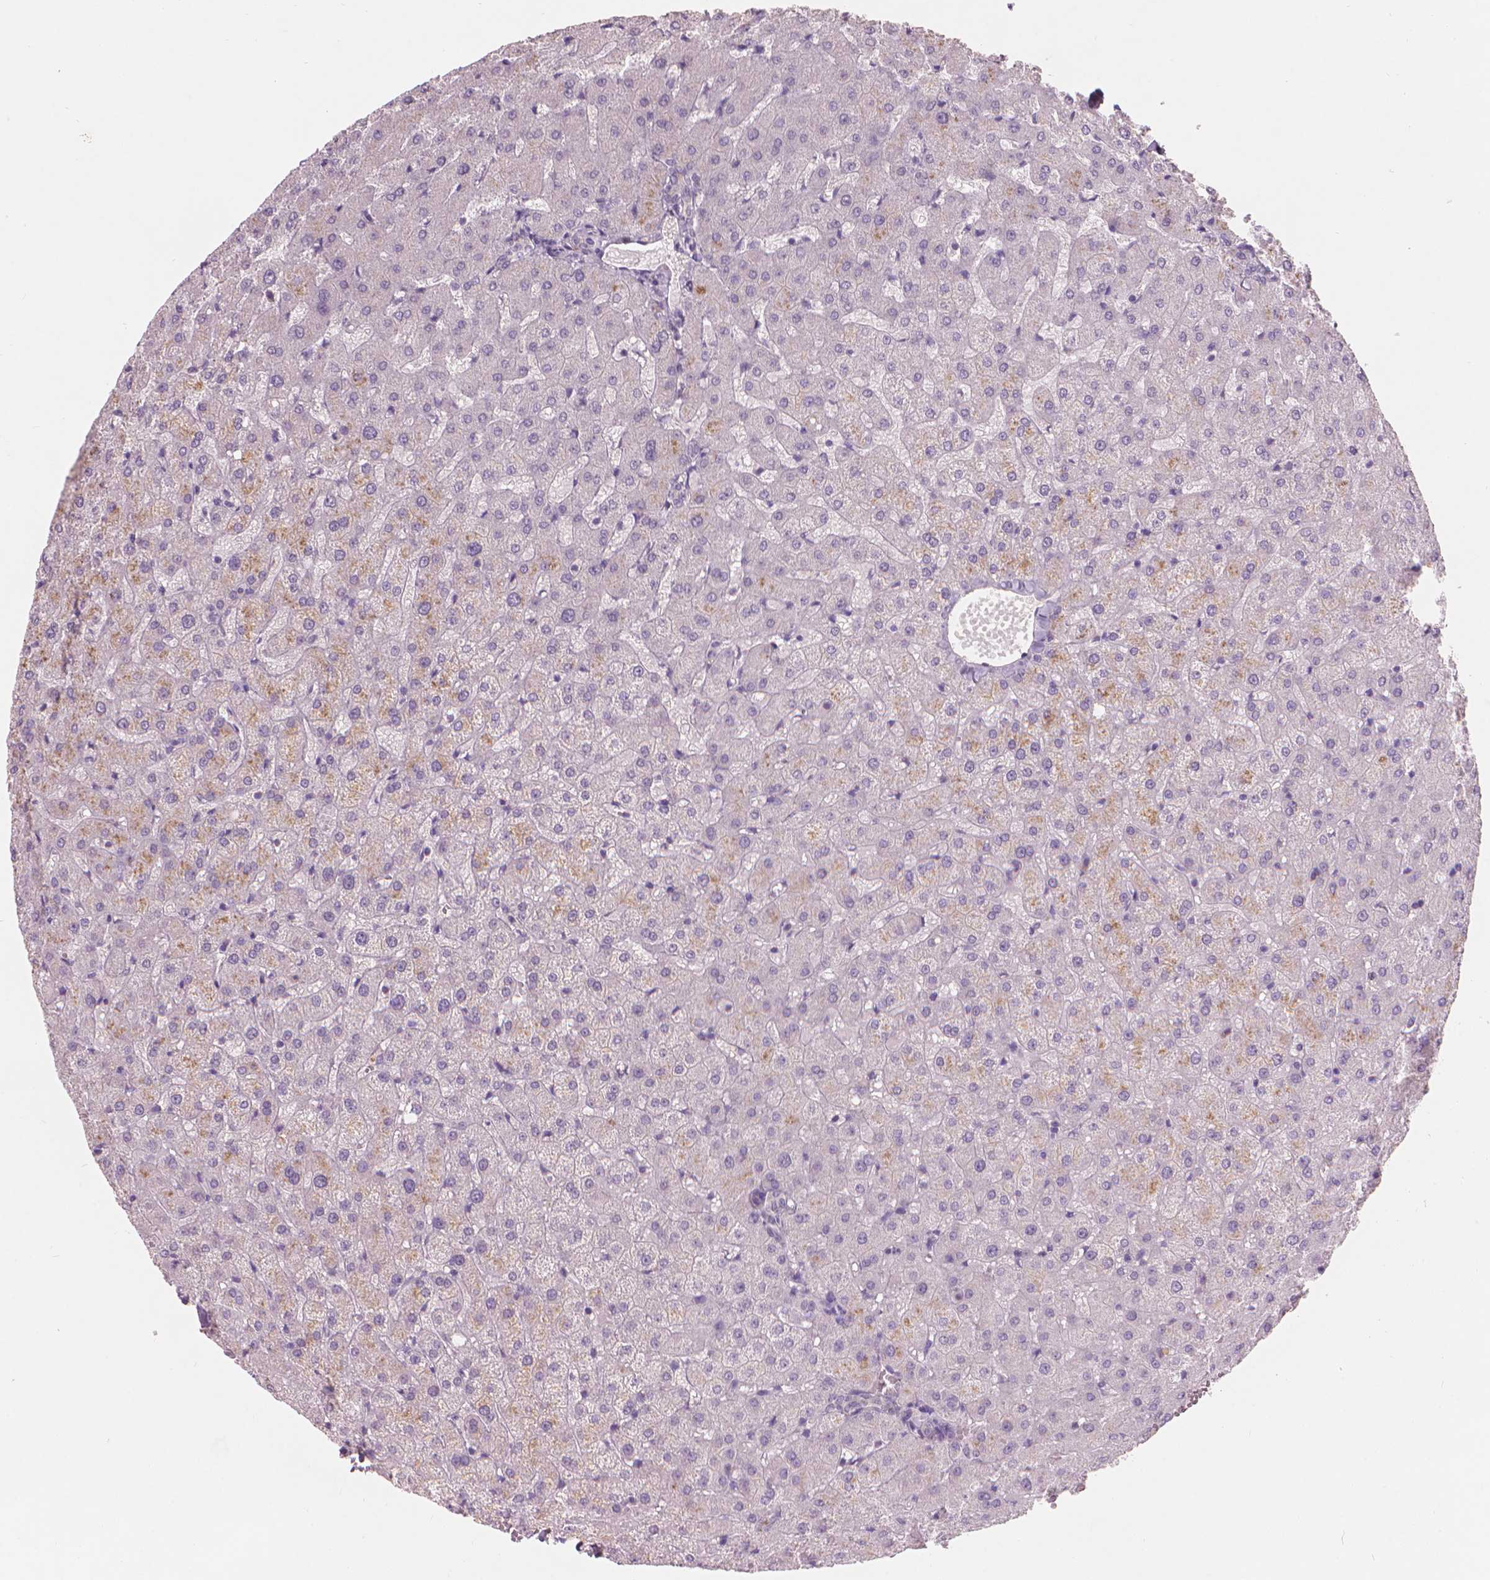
{"staining": {"intensity": "negative", "quantity": "none", "location": "none"}, "tissue": "liver", "cell_type": "Cholangiocytes", "image_type": "normal", "snomed": [{"axis": "morphology", "description": "Normal tissue, NOS"}, {"axis": "topography", "description": "Liver"}], "caption": "DAB immunohistochemical staining of benign human liver exhibits no significant positivity in cholangiocytes. Nuclei are stained in blue.", "gene": "ENO2", "patient": {"sex": "female", "age": 50}}